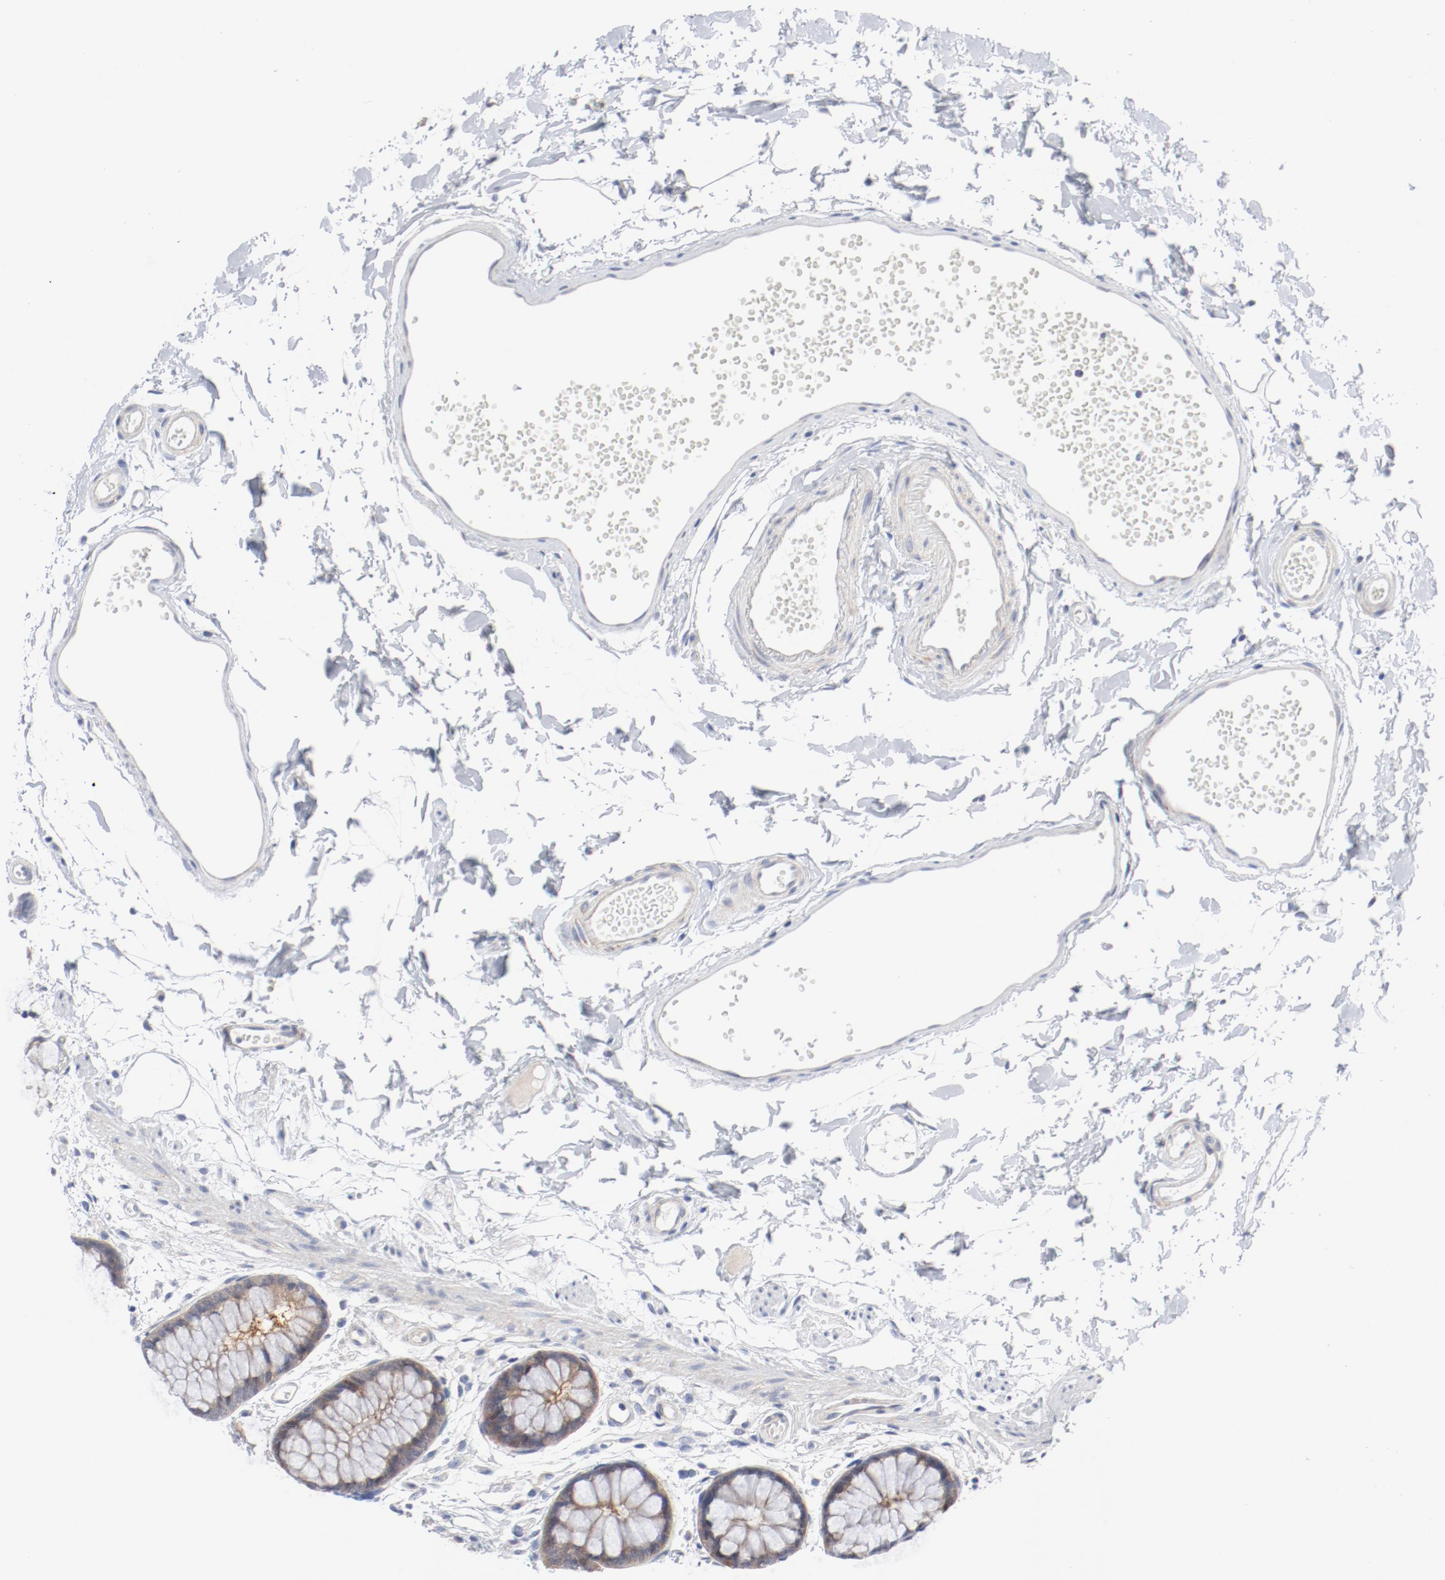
{"staining": {"intensity": "moderate", "quantity": ">75%", "location": "cytoplasmic/membranous,nuclear"}, "tissue": "rectum", "cell_type": "Glandular cells", "image_type": "normal", "snomed": [{"axis": "morphology", "description": "Normal tissue, NOS"}, {"axis": "topography", "description": "Rectum"}], "caption": "The histopathology image exhibits staining of benign rectum, revealing moderate cytoplasmic/membranous,nuclear protein staining (brown color) within glandular cells.", "gene": "BAD", "patient": {"sex": "female", "age": 66}}